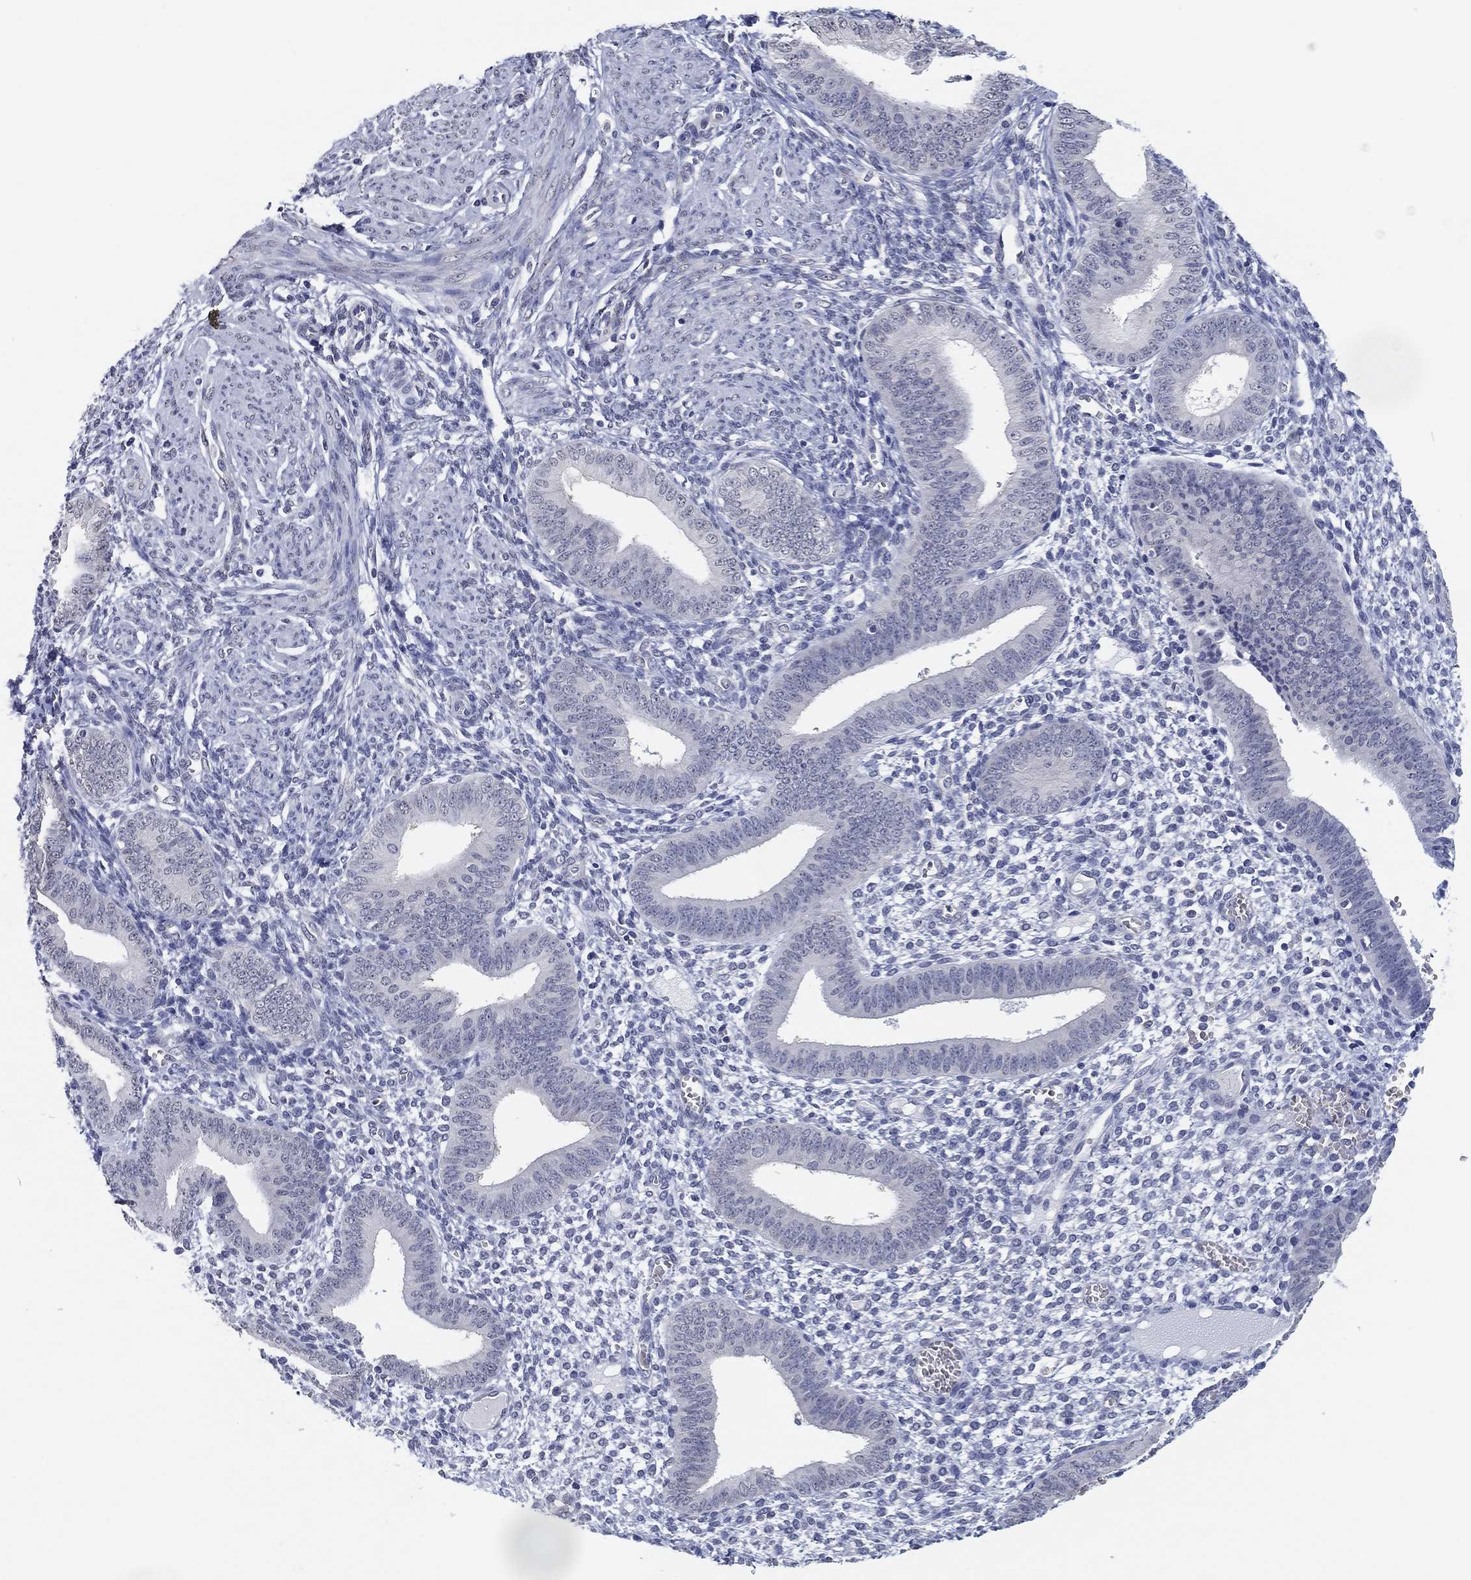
{"staining": {"intensity": "negative", "quantity": "none", "location": "none"}, "tissue": "endometrium", "cell_type": "Cells in endometrial stroma", "image_type": "normal", "snomed": [{"axis": "morphology", "description": "Normal tissue, NOS"}, {"axis": "topography", "description": "Endometrium"}], "caption": "Cells in endometrial stroma show no significant protein staining in normal endometrium. (IHC, brightfield microscopy, high magnification).", "gene": "OTUB2", "patient": {"sex": "female", "age": 42}}